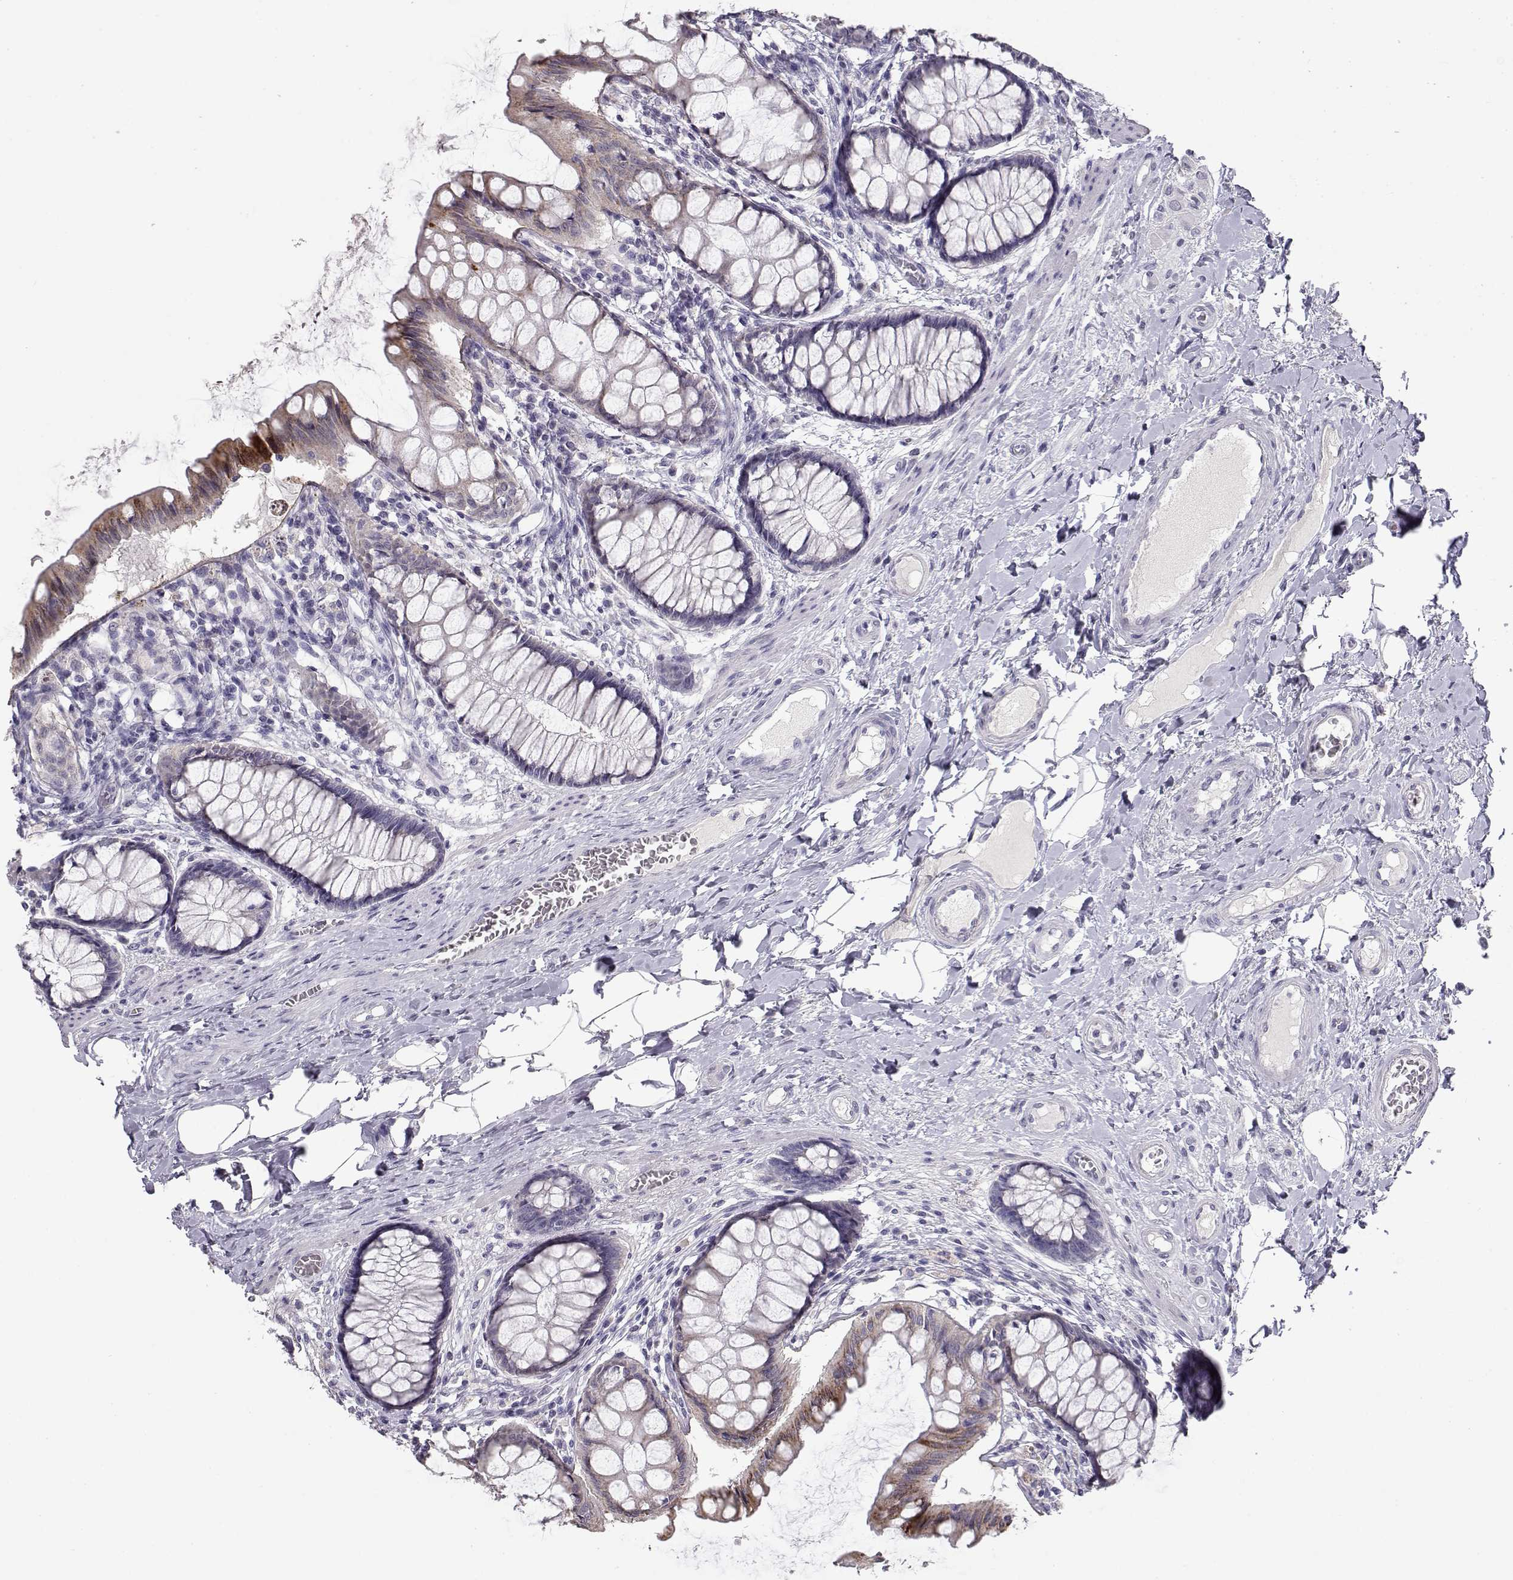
{"staining": {"intensity": "negative", "quantity": "none", "location": "none"}, "tissue": "colon", "cell_type": "Endothelial cells", "image_type": "normal", "snomed": [{"axis": "morphology", "description": "Normal tissue, NOS"}, {"axis": "topography", "description": "Colon"}], "caption": "The IHC micrograph has no significant staining in endothelial cells of colon.", "gene": "LAMB3", "patient": {"sex": "female", "age": 65}}